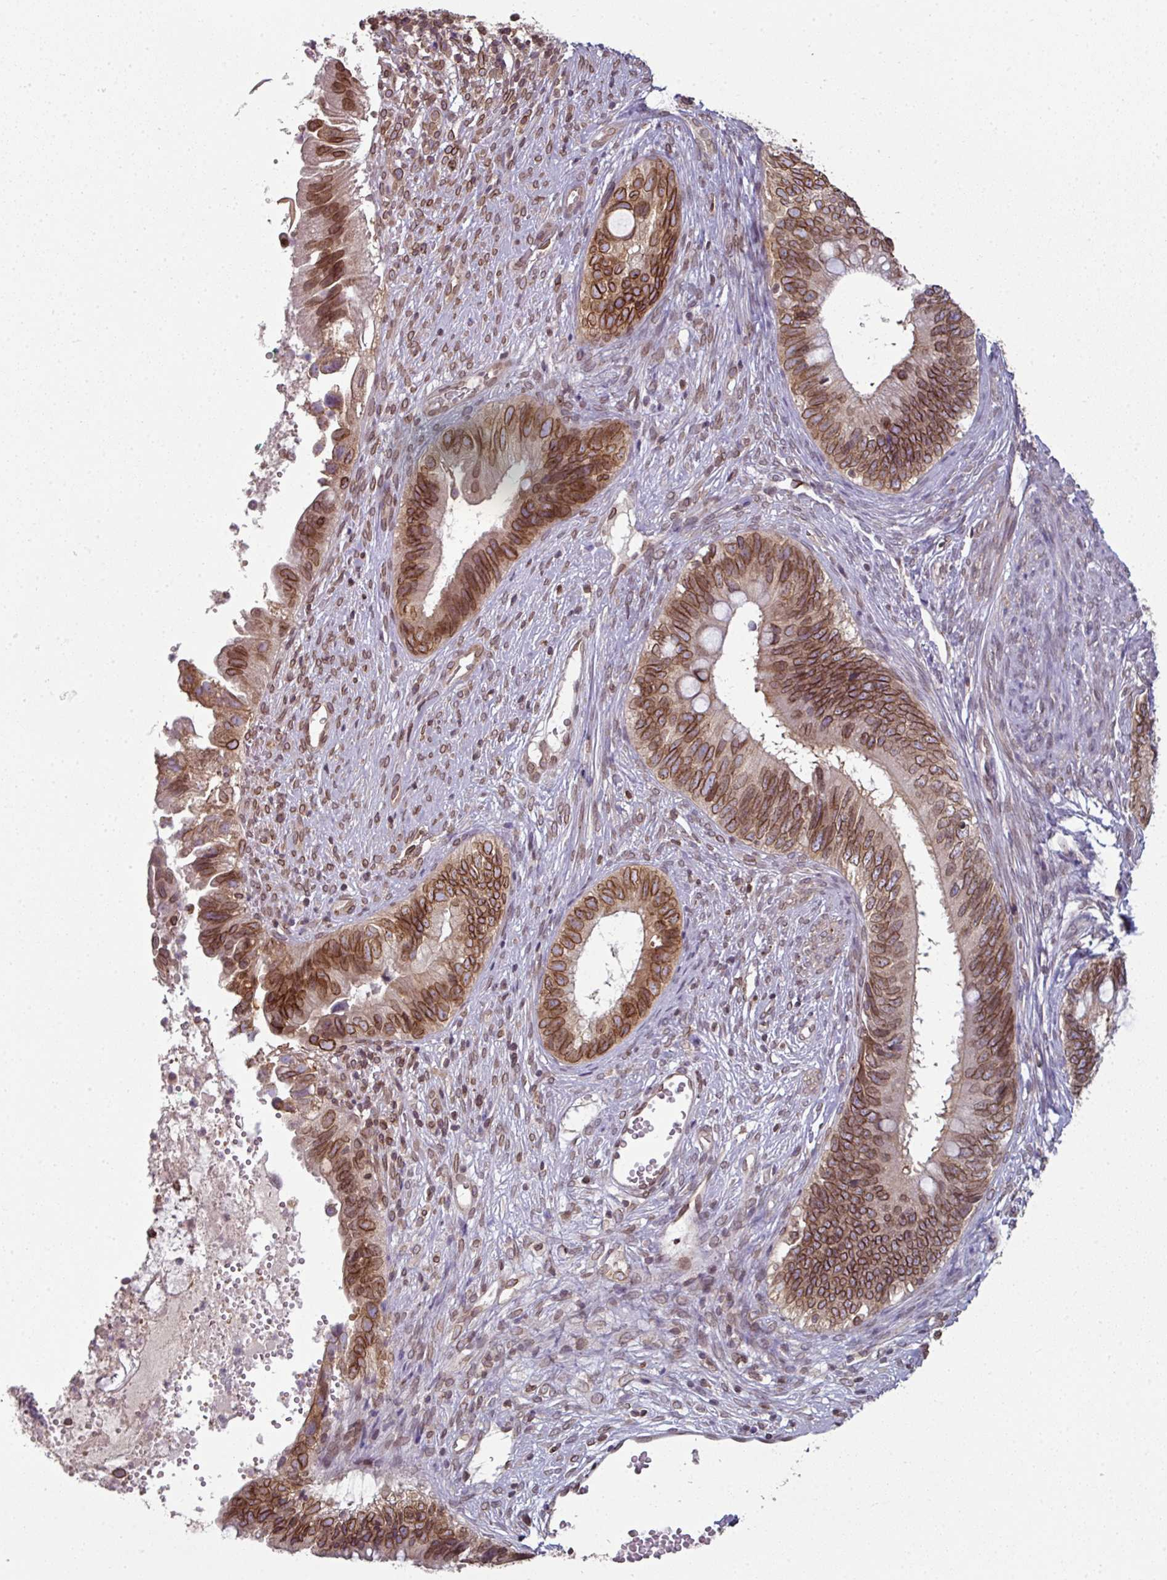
{"staining": {"intensity": "strong", "quantity": ">75%", "location": "cytoplasmic/membranous,nuclear"}, "tissue": "cervical cancer", "cell_type": "Tumor cells", "image_type": "cancer", "snomed": [{"axis": "morphology", "description": "Adenocarcinoma, NOS"}, {"axis": "topography", "description": "Cervix"}], "caption": "This micrograph reveals immunohistochemistry (IHC) staining of human cervical cancer, with high strong cytoplasmic/membranous and nuclear staining in about >75% of tumor cells.", "gene": "RANGAP1", "patient": {"sex": "female", "age": 42}}